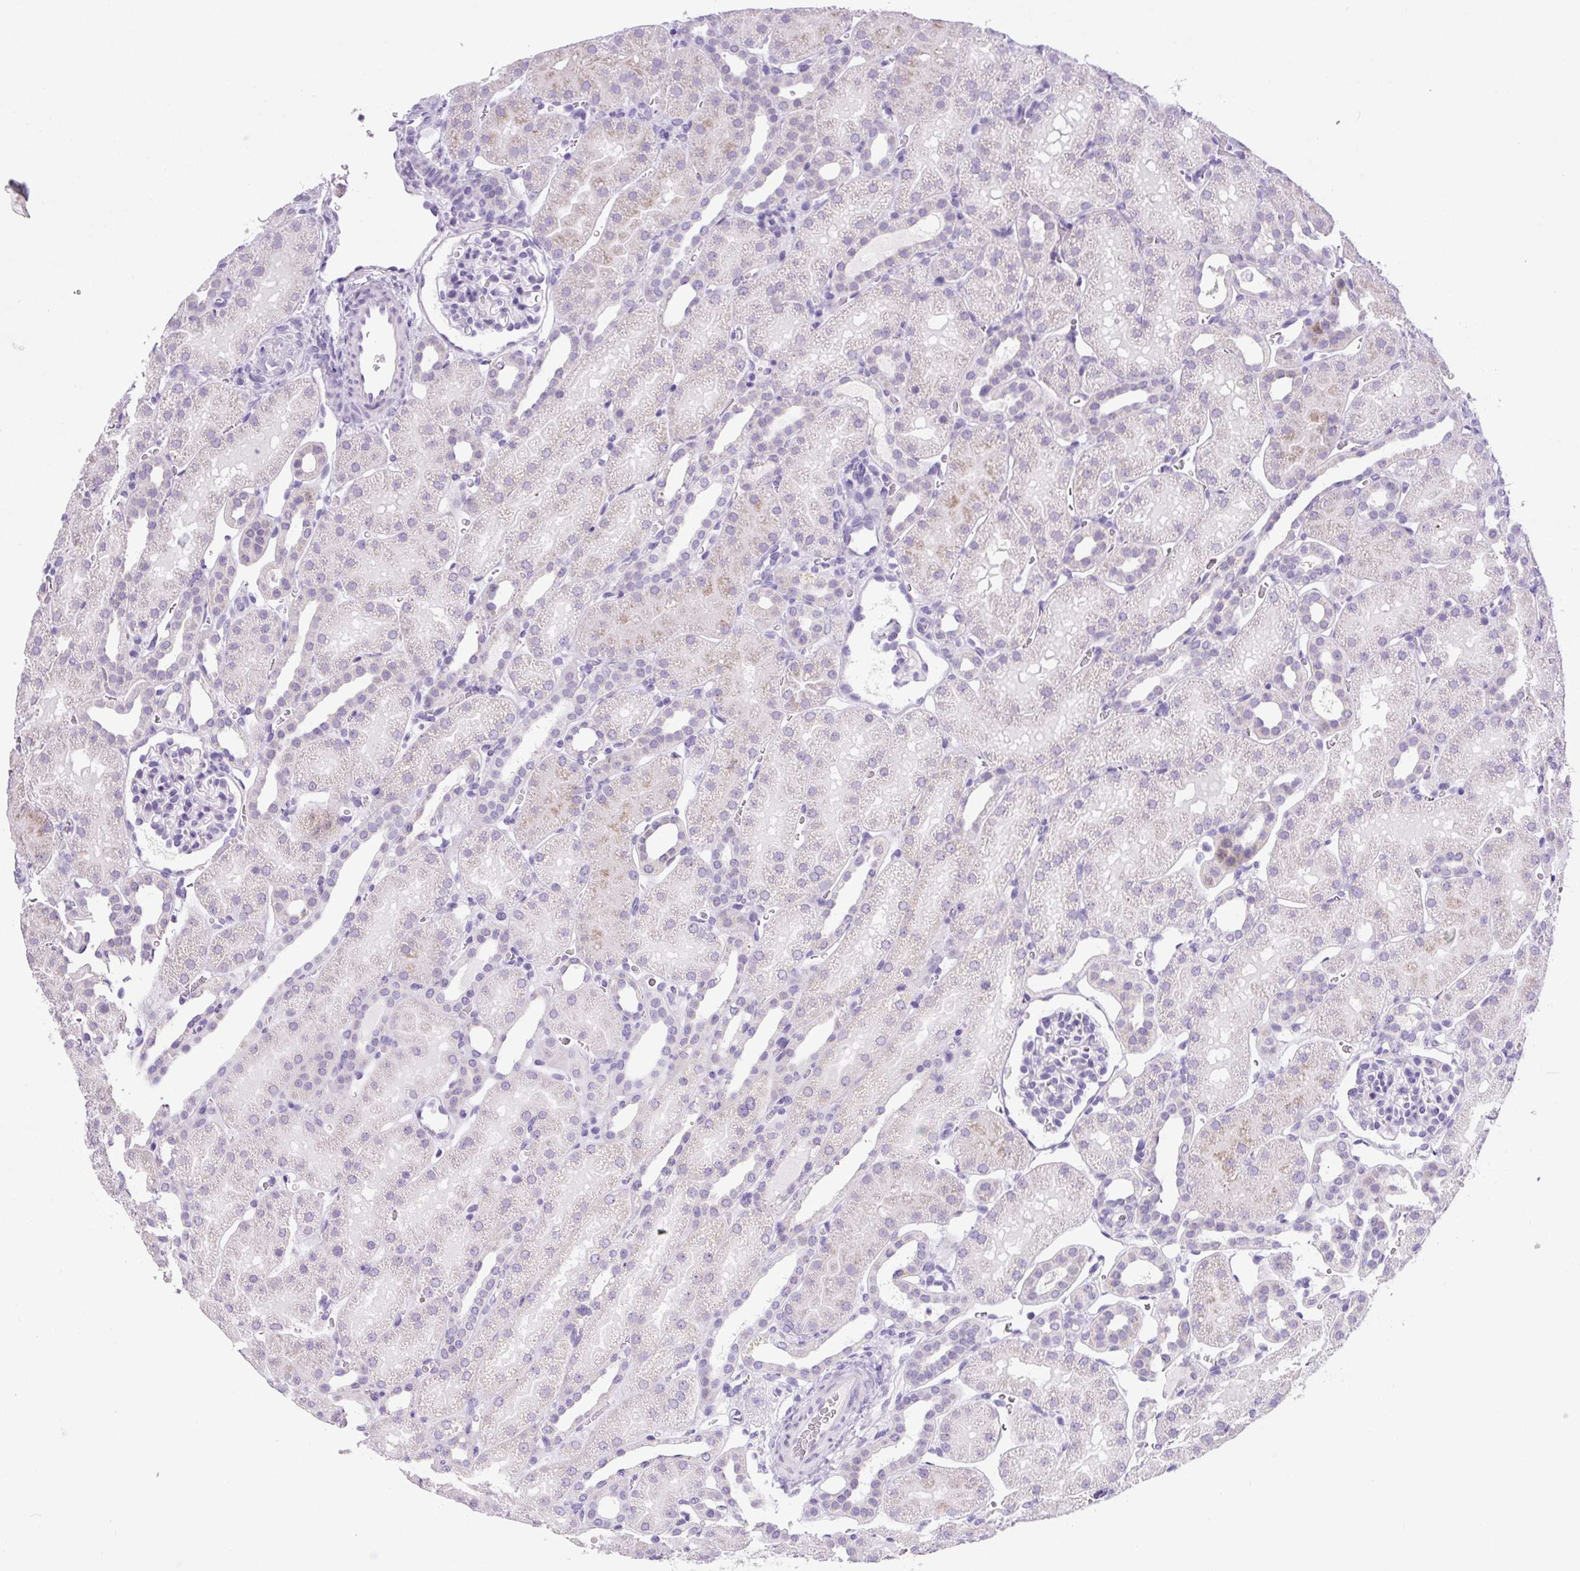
{"staining": {"intensity": "negative", "quantity": "none", "location": "none"}, "tissue": "kidney", "cell_type": "Cells in glomeruli", "image_type": "normal", "snomed": [{"axis": "morphology", "description": "Normal tissue, NOS"}, {"axis": "topography", "description": "Kidney"}], "caption": "Human kidney stained for a protein using immunohistochemistry displays no positivity in cells in glomeruli.", "gene": "CHGA", "patient": {"sex": "male", "age": 2}}